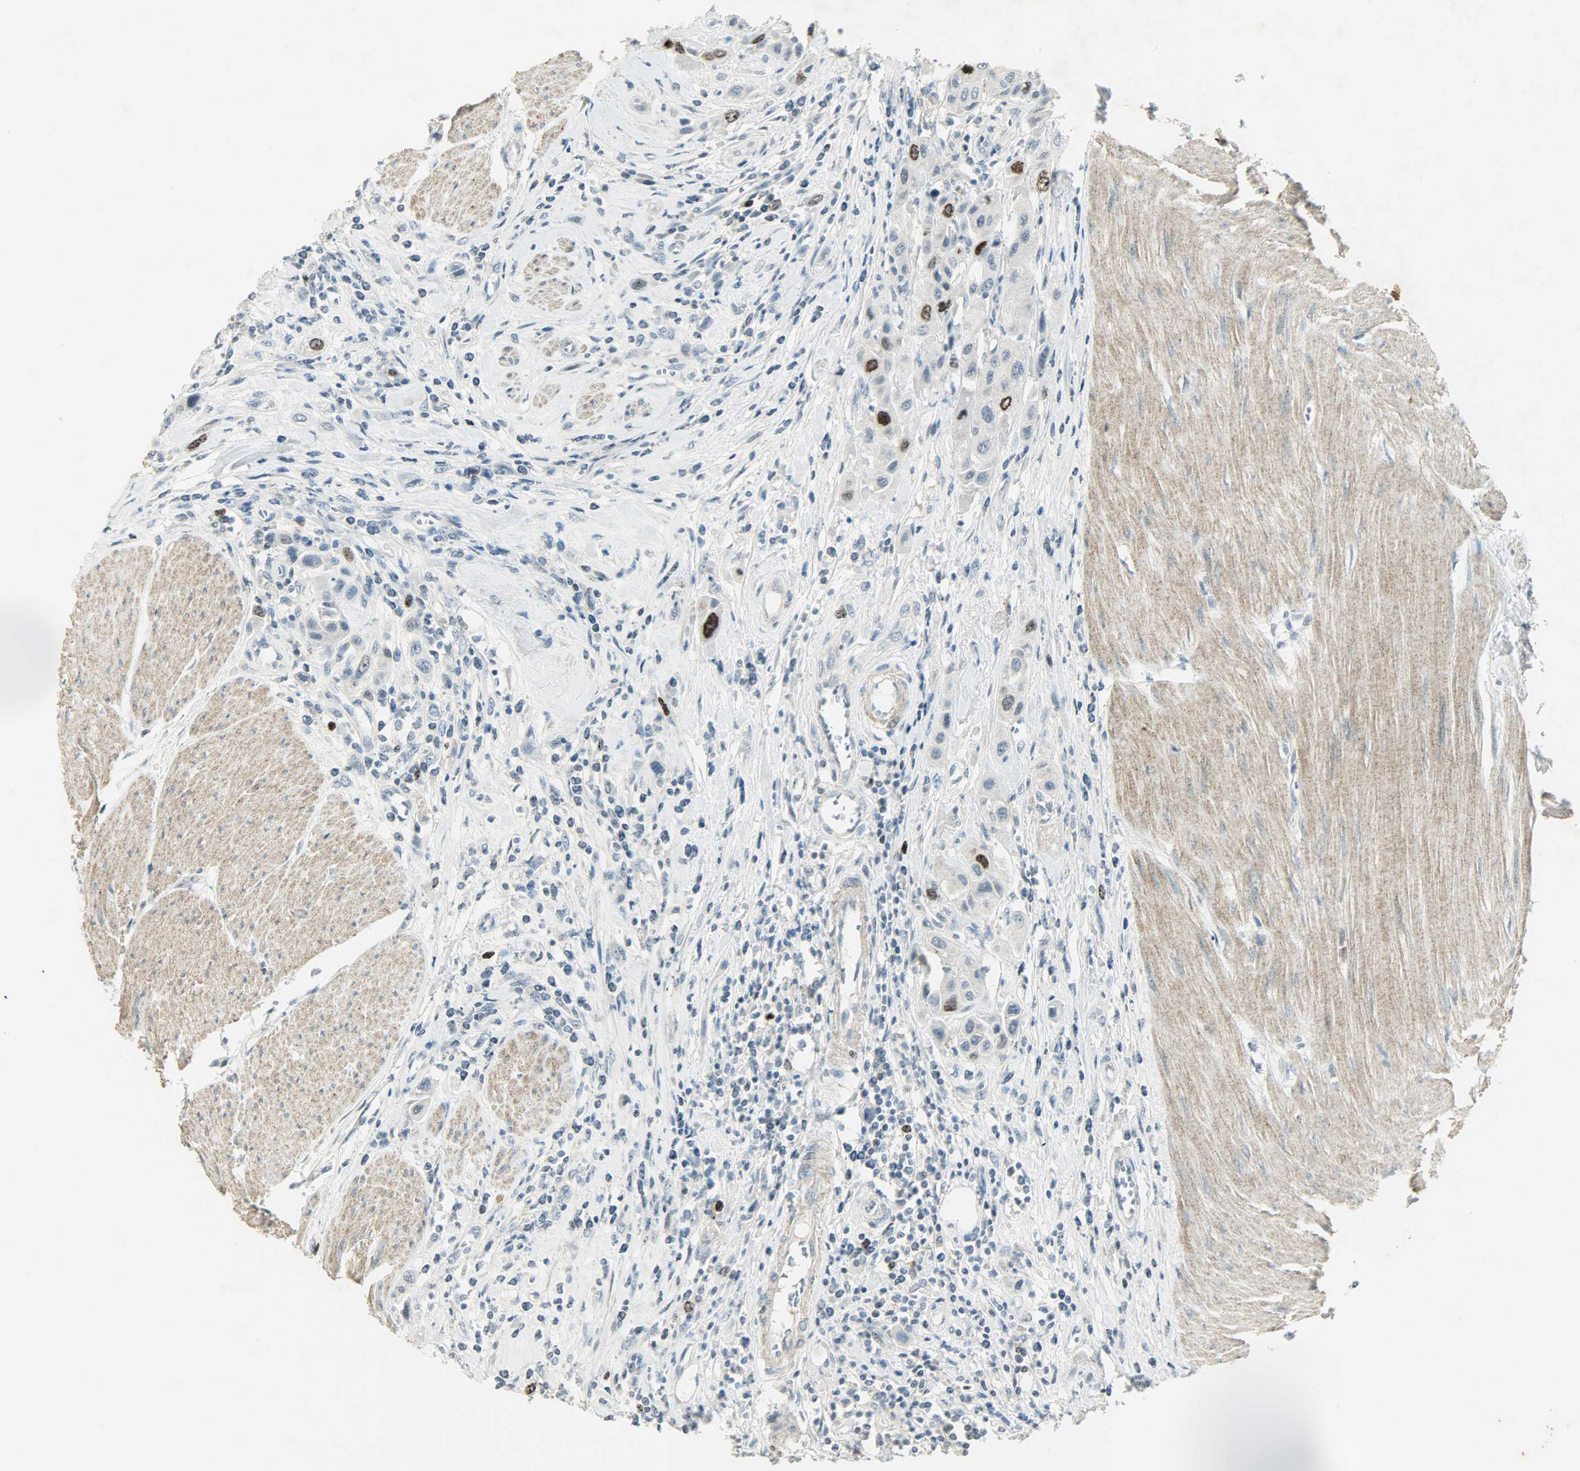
{"staining": {"intensity": "strong", "quantity": "<25%", "location": "nuclear"}, "tissue": "urothelial cancer", "cell_type": "Tumor cells", "image_type": "cancer", "snomed": [{"axis": "morphology", "description": "Urothelial carcinoma, High grade"}, {"axis": "topography", "description": "Urinary bladder"}], "caption": "Immunohistochemical staining of urothelial carcinoma (high-grade) reveals strong nuclear protein positivity in about <25% of tumor cells. (IHC, brightfield microscopy, high magnification).", "gene": "AURKB", "patient": {"sex": "male", "age": 50}}